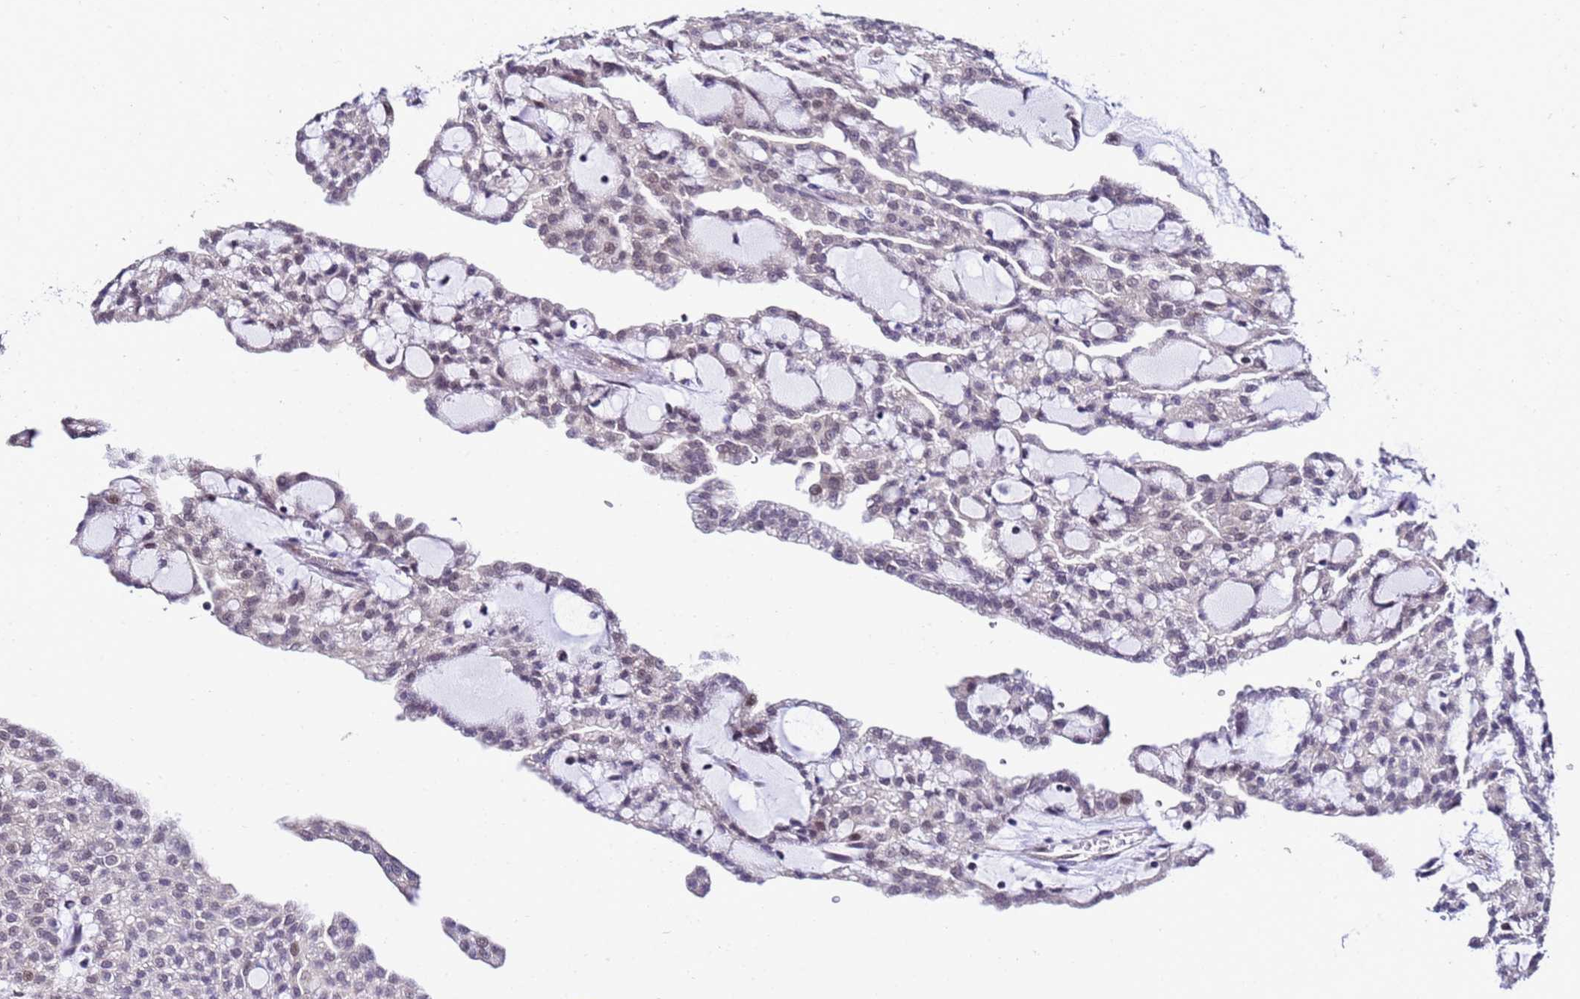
{"staining": {"intensity": "moderate", "quantity": "25%-75%", "location": "nuclear"}, "tissue": "renal cancer", "cell_type": "Tumor cells", "image_type": "cancer", "snomed": [{"axis": "morphology", "description": "Adenocarcinoma, NOS"}, {"axis": "topography", "description": "Kidney"}], "caption": "A brown stain labels moderate nuclear staining of a protein in renal adenocarcinoma tumor cells. (IHC, brightfield microscopy, high magnification).", "gene": "SMN1", "patient": {"sex": "male", "age": 63}}